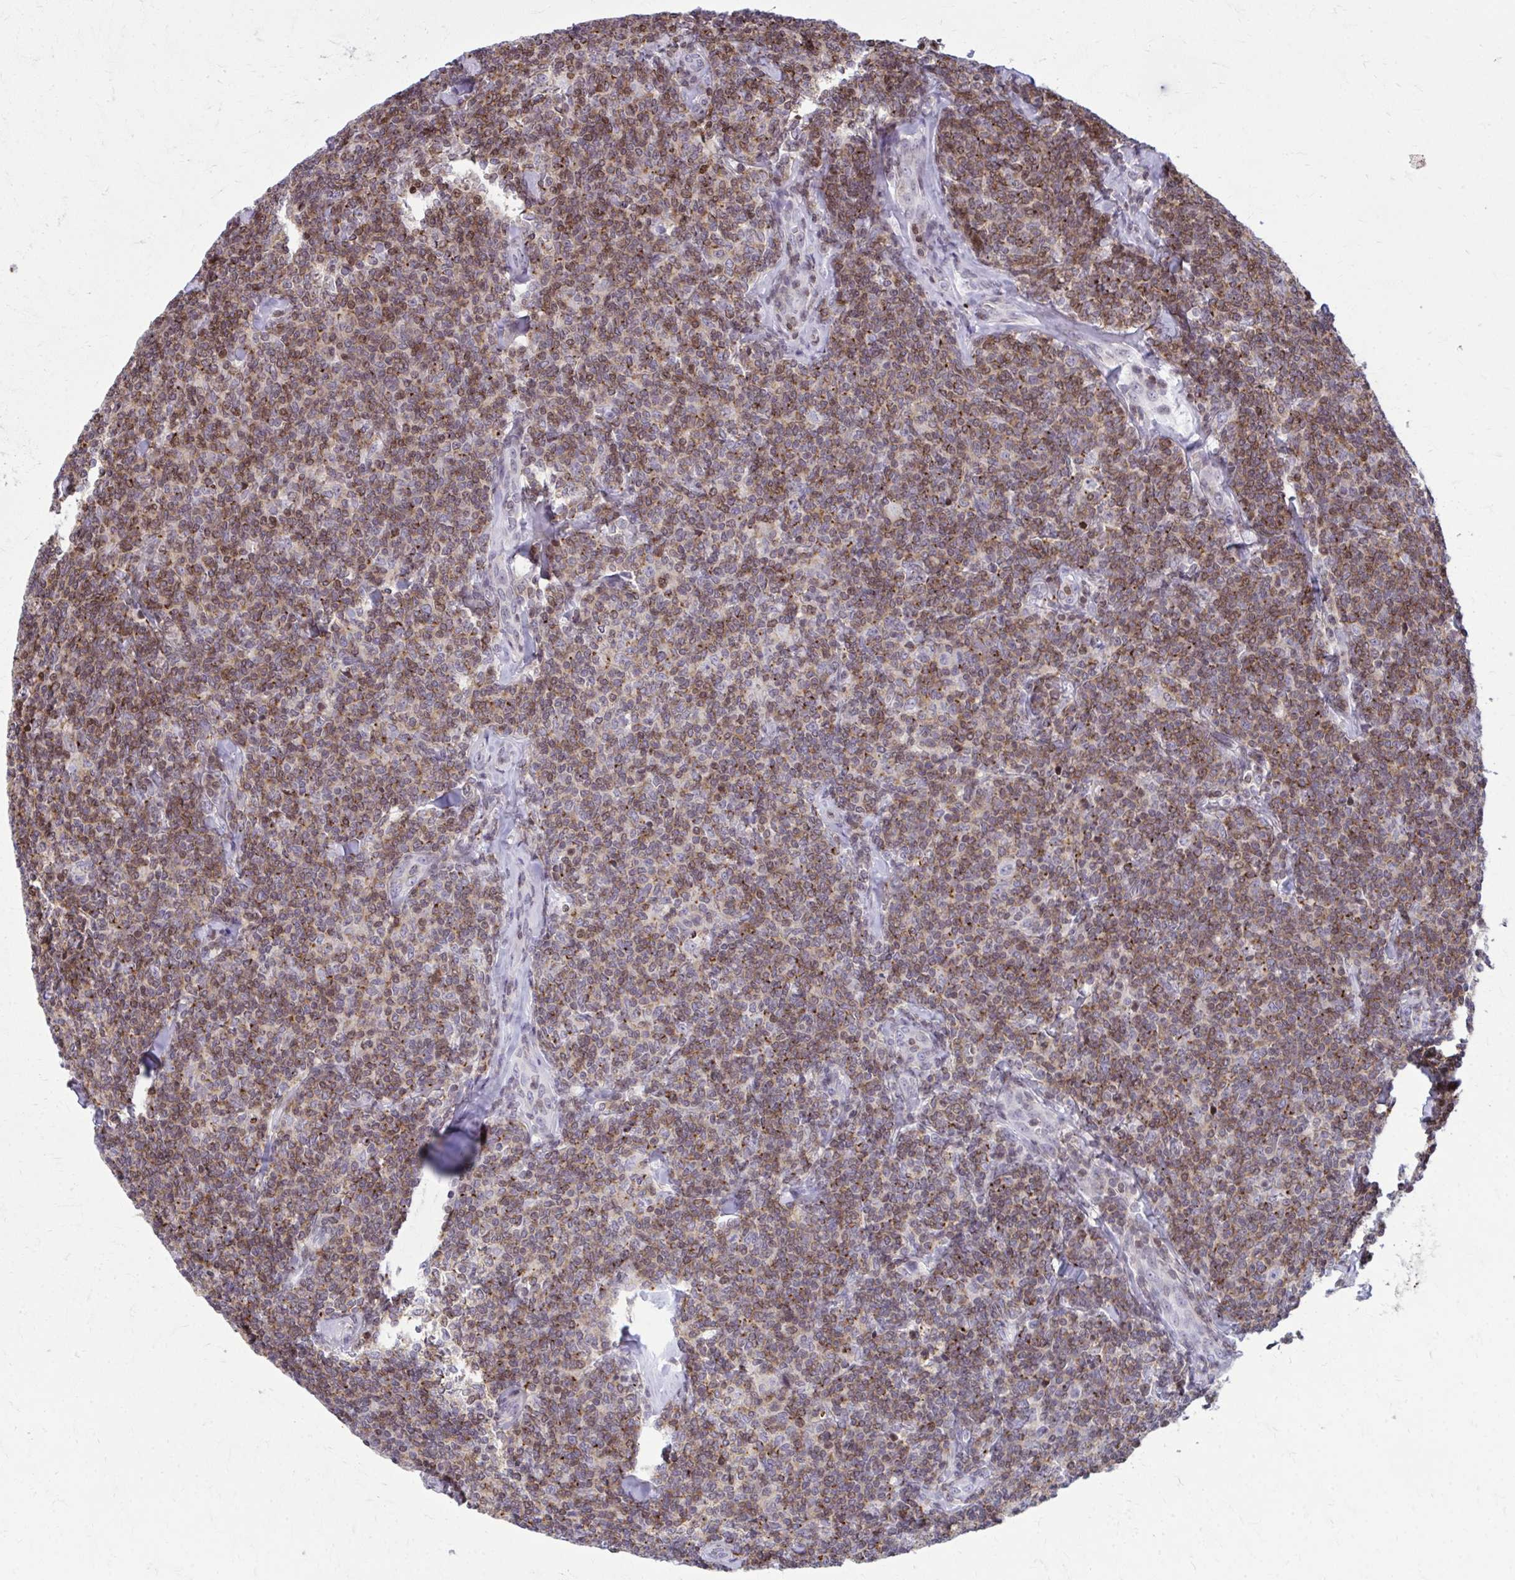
{"staining": {"intensity": "moderate", "quantity": ">75%", "location": "nuclear"}, "tissue": "lymphoma", "cell_type": "Tumor cells", "image_type": "cancer", "snomed": [{"axis": "morphology", "description": "Malignant lymphoma, non-Hodgkin's type, Low grade"}, {"axis": "topography", "description": "Lymph node"}], "caption": "Moderate nuclear staining for a protein is appreciated in approximately >75% of tumor cells of malignant lymphoma, non-Hodgkin's type (low-grade) using immunohistochemistry.", "gene": "AP5M1", "patient": {"sex": "female", "age": 56}}